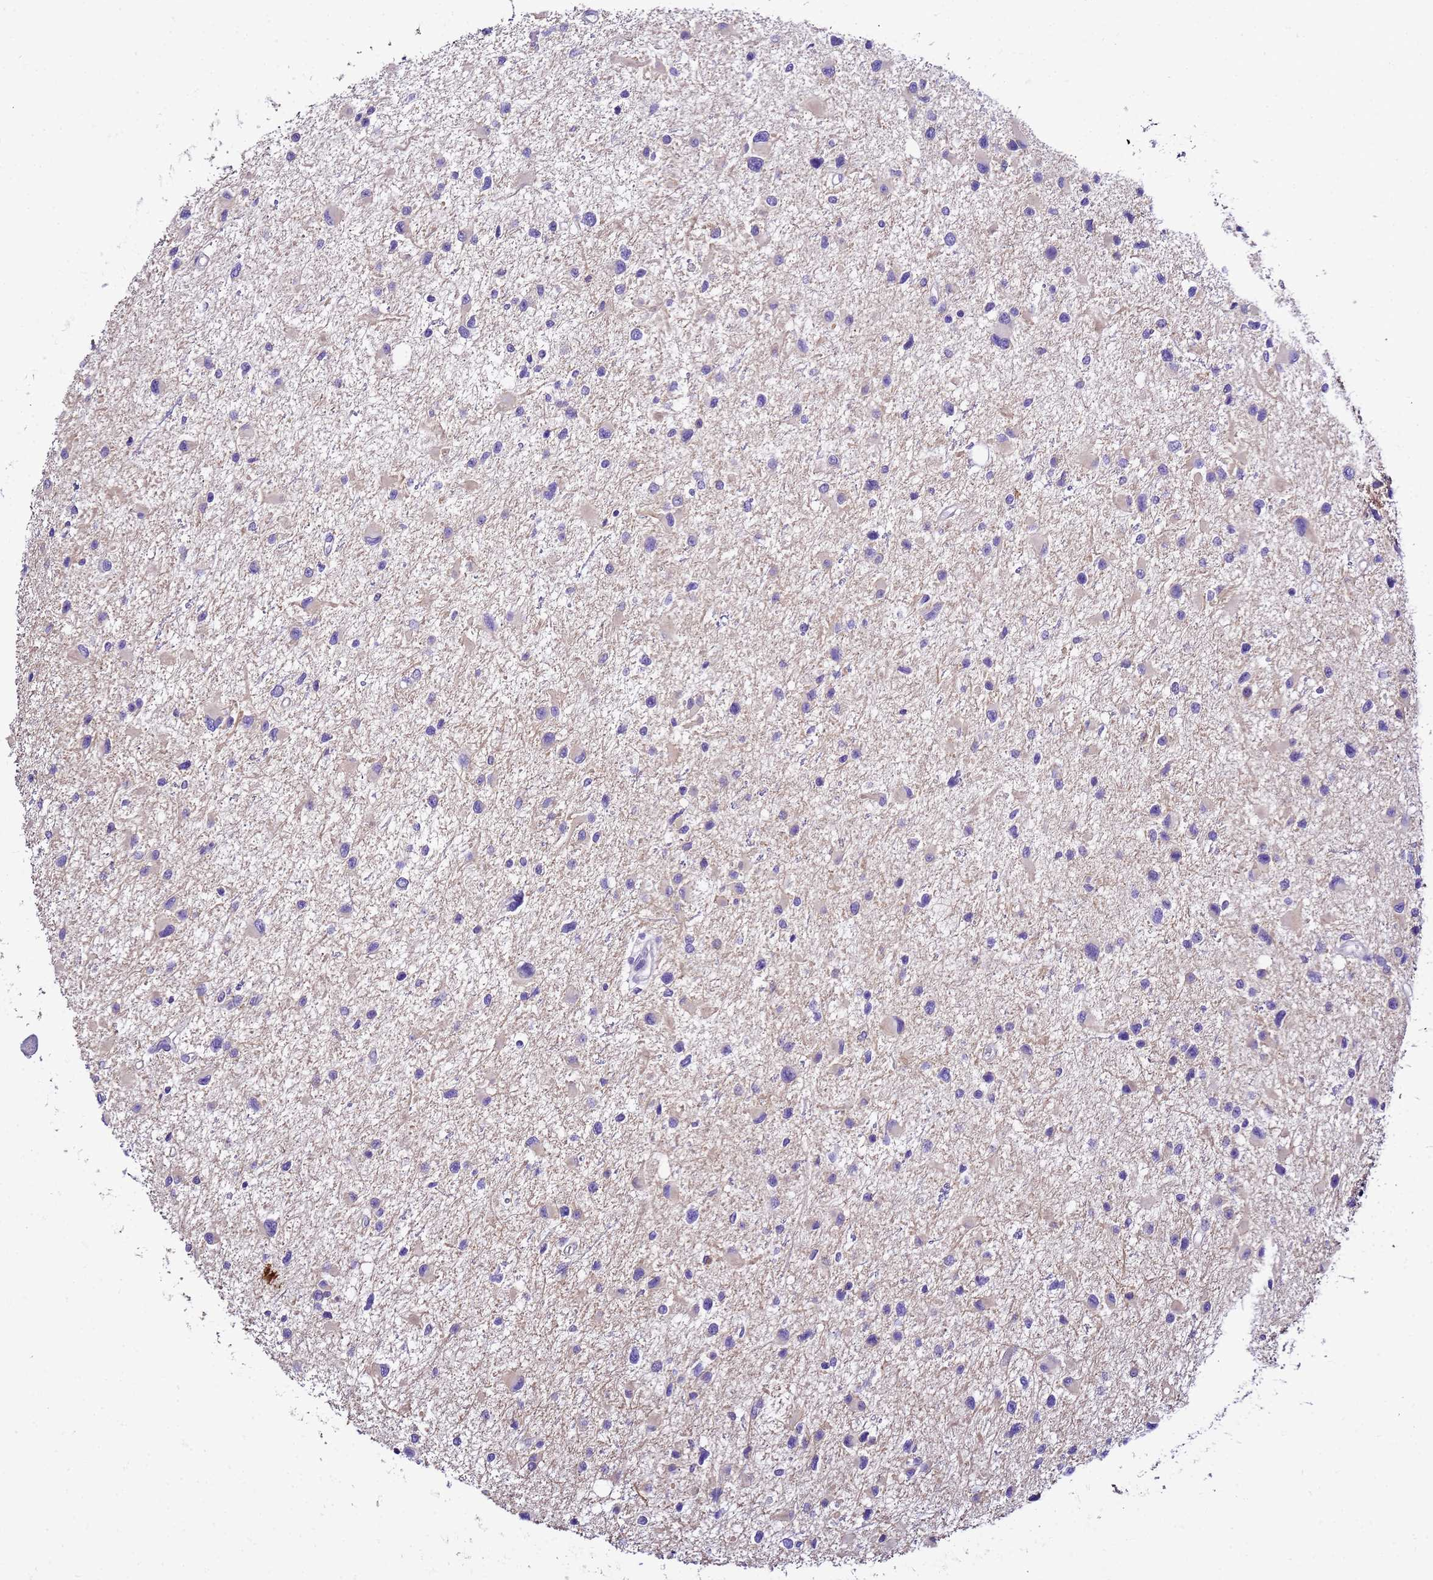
{"staining": {"intensity": "negative", "quantity": "none", "location": "none"}, "tissue": "glioma", "cell_type": "Tumor cells", "image_type": "cancer", "snomed": [{"axis": "morphology", "description": "Glioma, malignant, Low grade"}, {"axis": "topography", "description": "Brain"}], "caption": "Immunohistochemistry image of glioma stained for a protein (brown), which displays no expression in tumor cells.", "gene": "UGT2A1", "patient": {"sex": "female", "age": 32}}